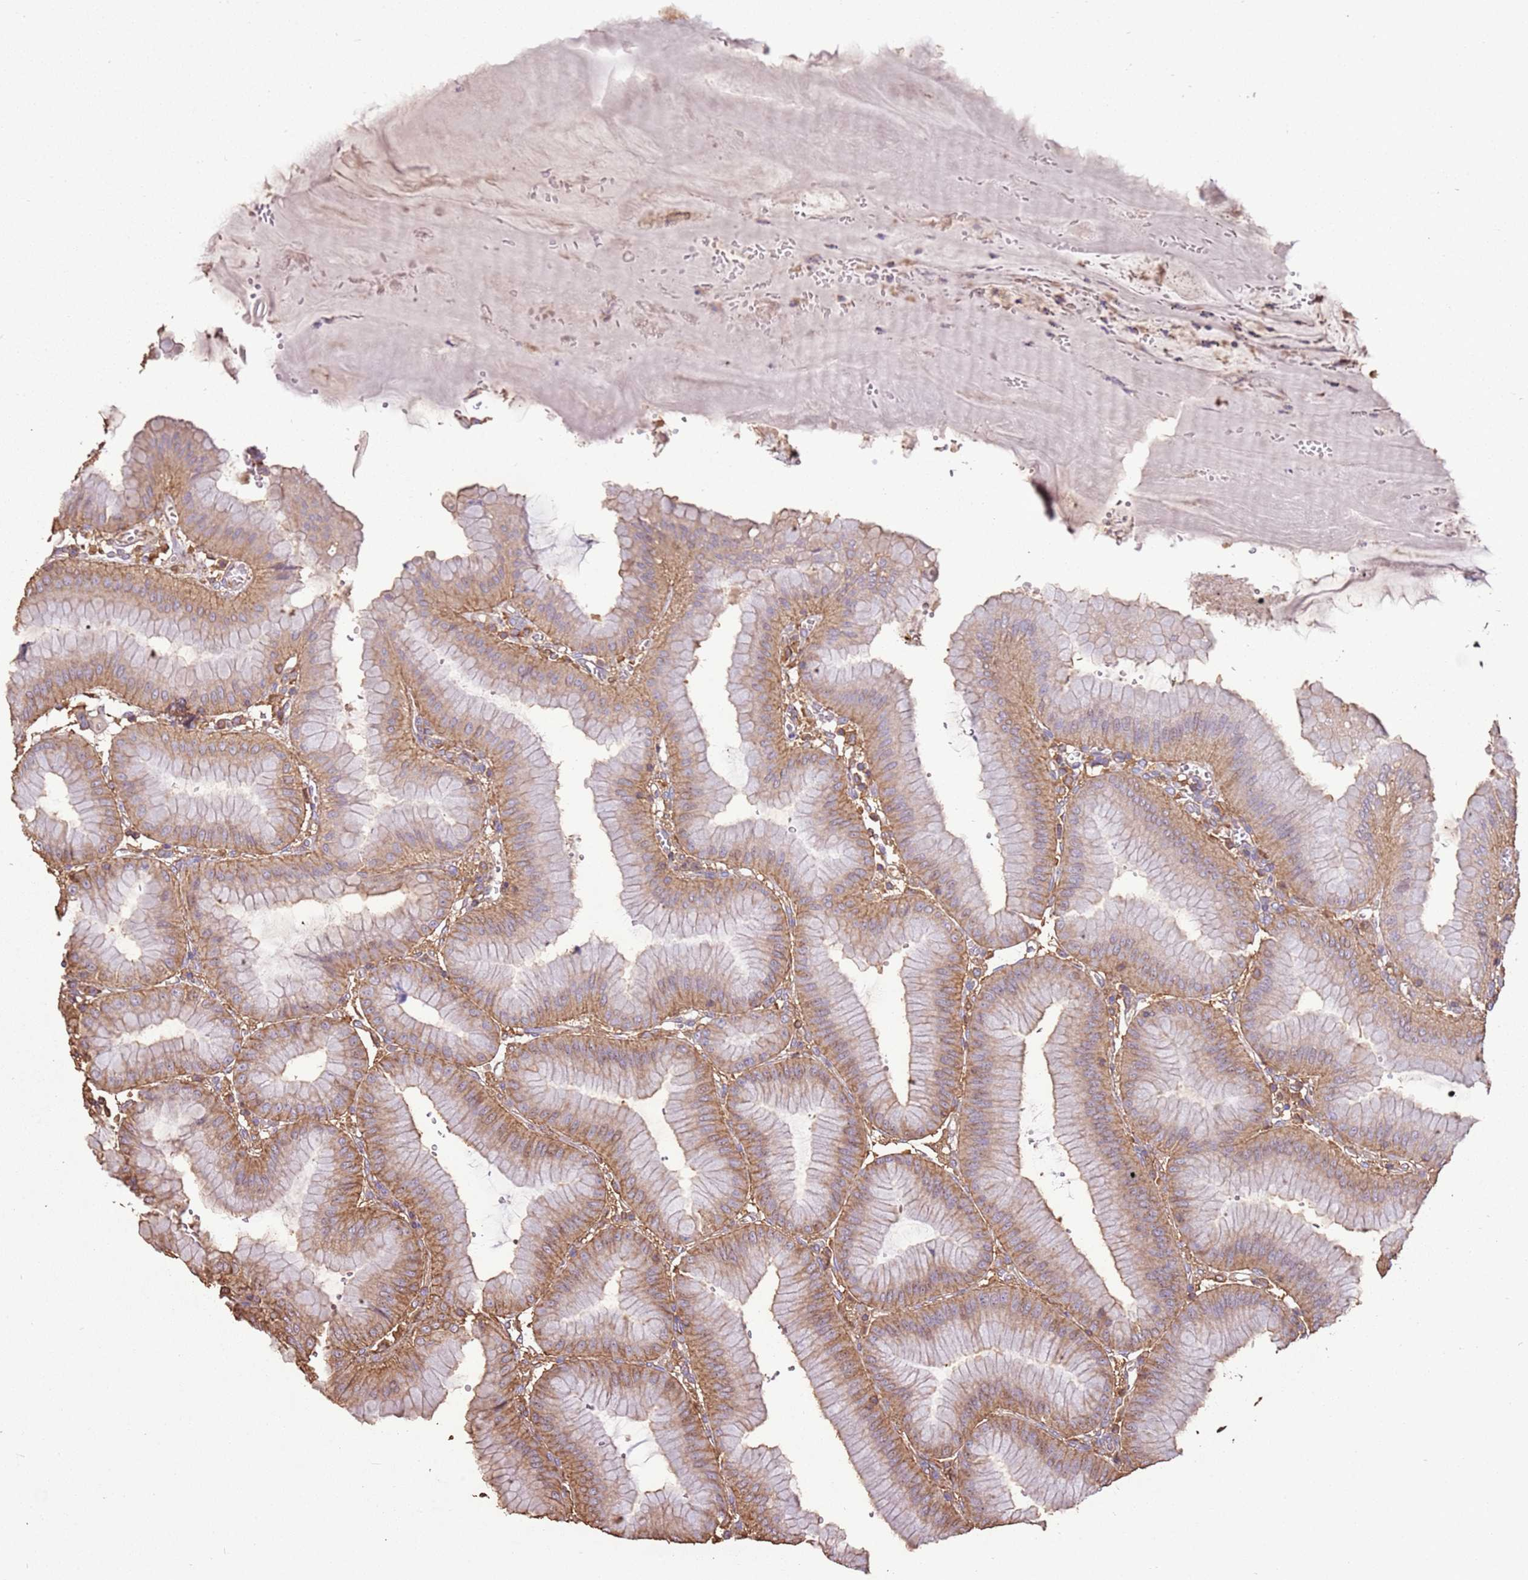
{"staining": {"intensity": "moderate", "quantity": ">75%", "location": "cytoplasmic/membranous"}, "tissue": "stomach", "cell_type": "Glandular cells", "image_type": "normal", "snomed": [{"axis": "morphology", "description": "Normal tissue, NOS"}, {"axis": "topography", "description": "Stomach, lower"}], "caption": "Benign stomach shows moderate cytoplasmic/membranous expression in approximately >75% of glandular cells (Stains: DAB in brown, nuclei in blue, Microscopy: brightfield microscopy at high magnification)..", "gene": "ARL10", "patient": {"sex": "male", "age": 71}}